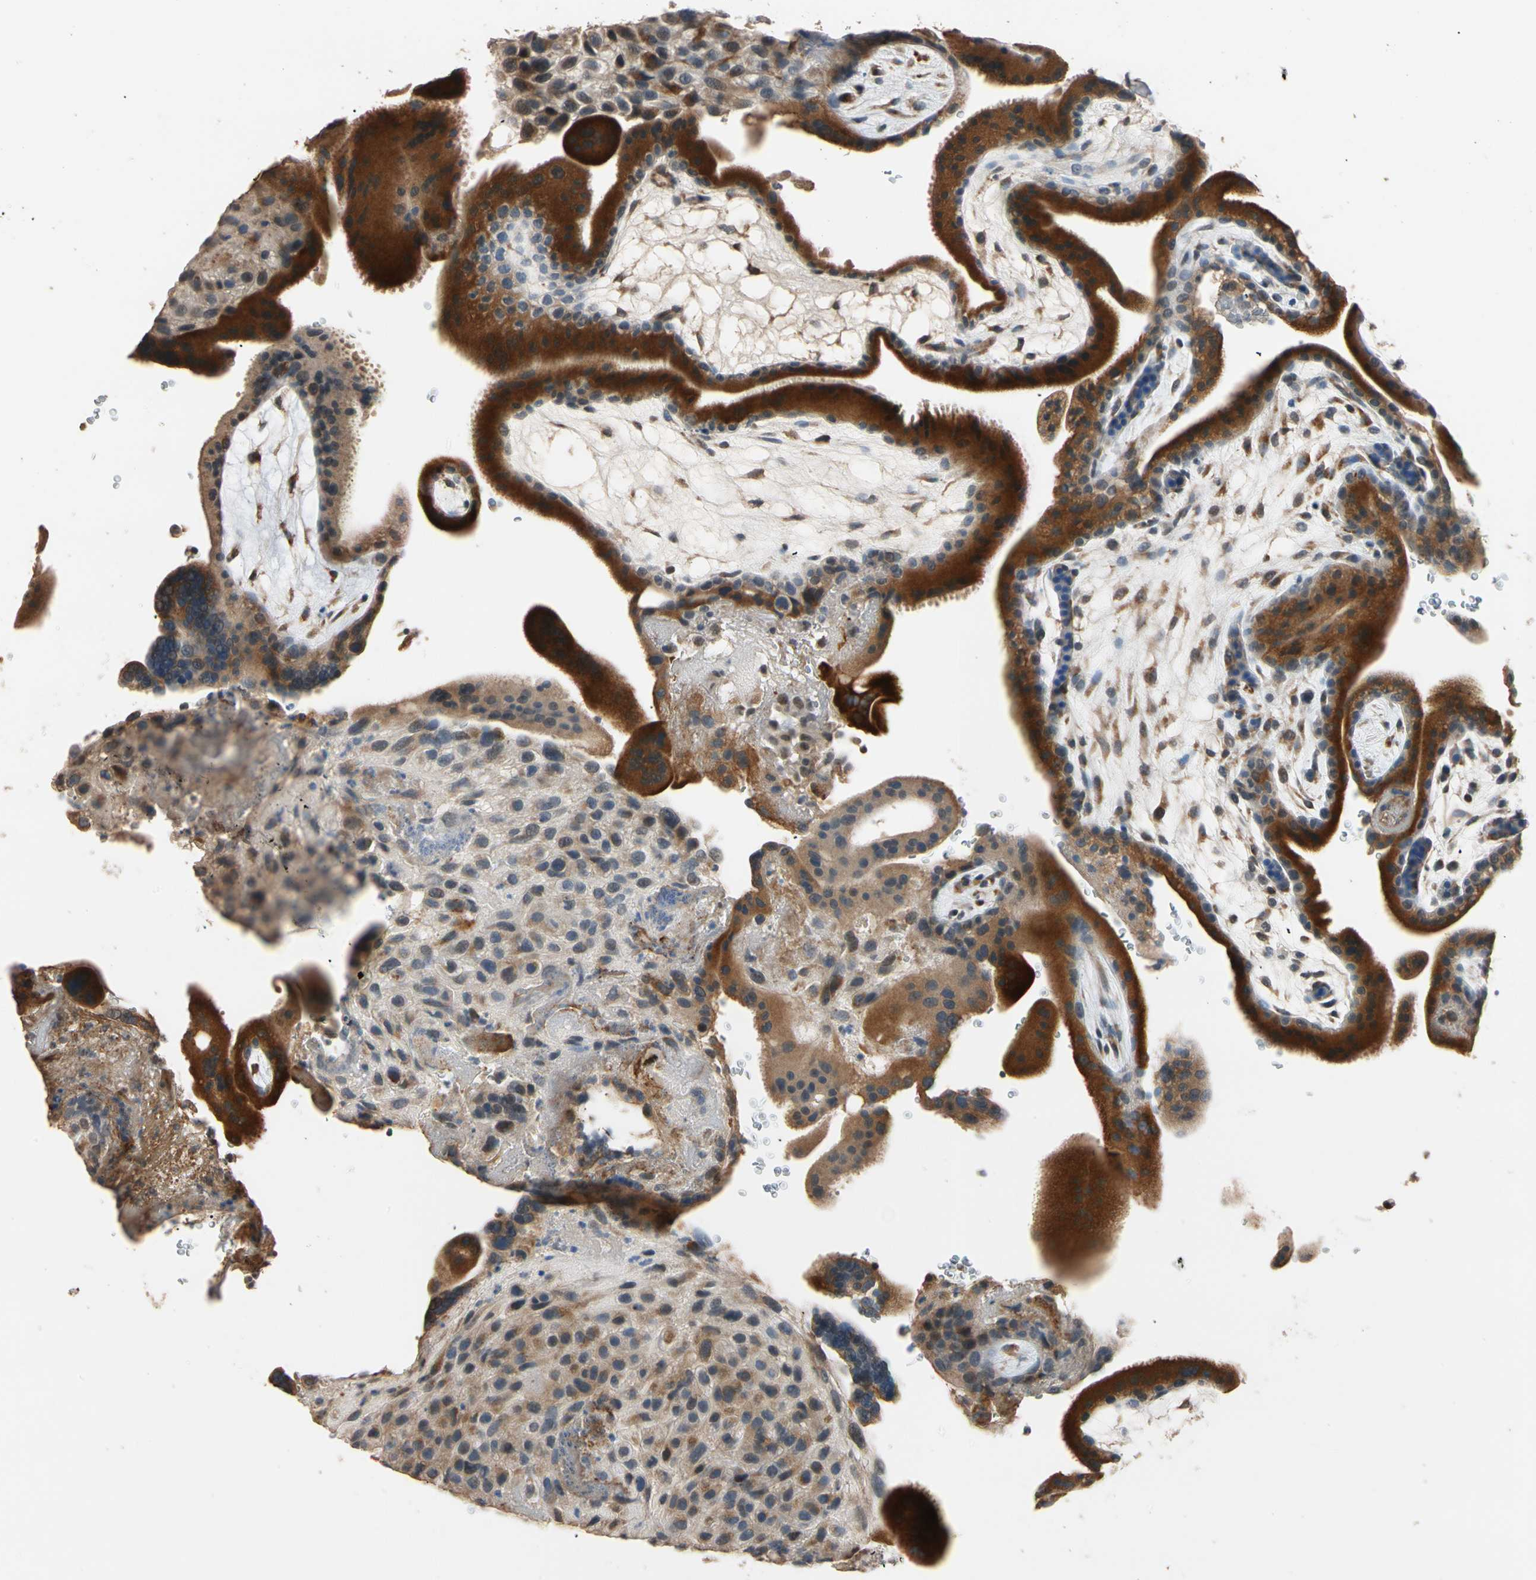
{"staining": {"intensity": "moderate", "quantity": ">75%", "location": "cytoplasmic/membranous"}, "tissue": "placenta", "cell_type": "Decidual cells", "image_type": "normal", "snomed": [{"axis": "morphology", "description": "Normal tissue, NOS"}, {"axis": "topography", "description": "Placenta"}], "caption": "Placenta stained for a protein (brown) reveals moderate cytoplasmic/membranous positive expression in about >75% of decidual cells.", "gene": "TASOR", "patient": {"sex": "female", "age": 19}}